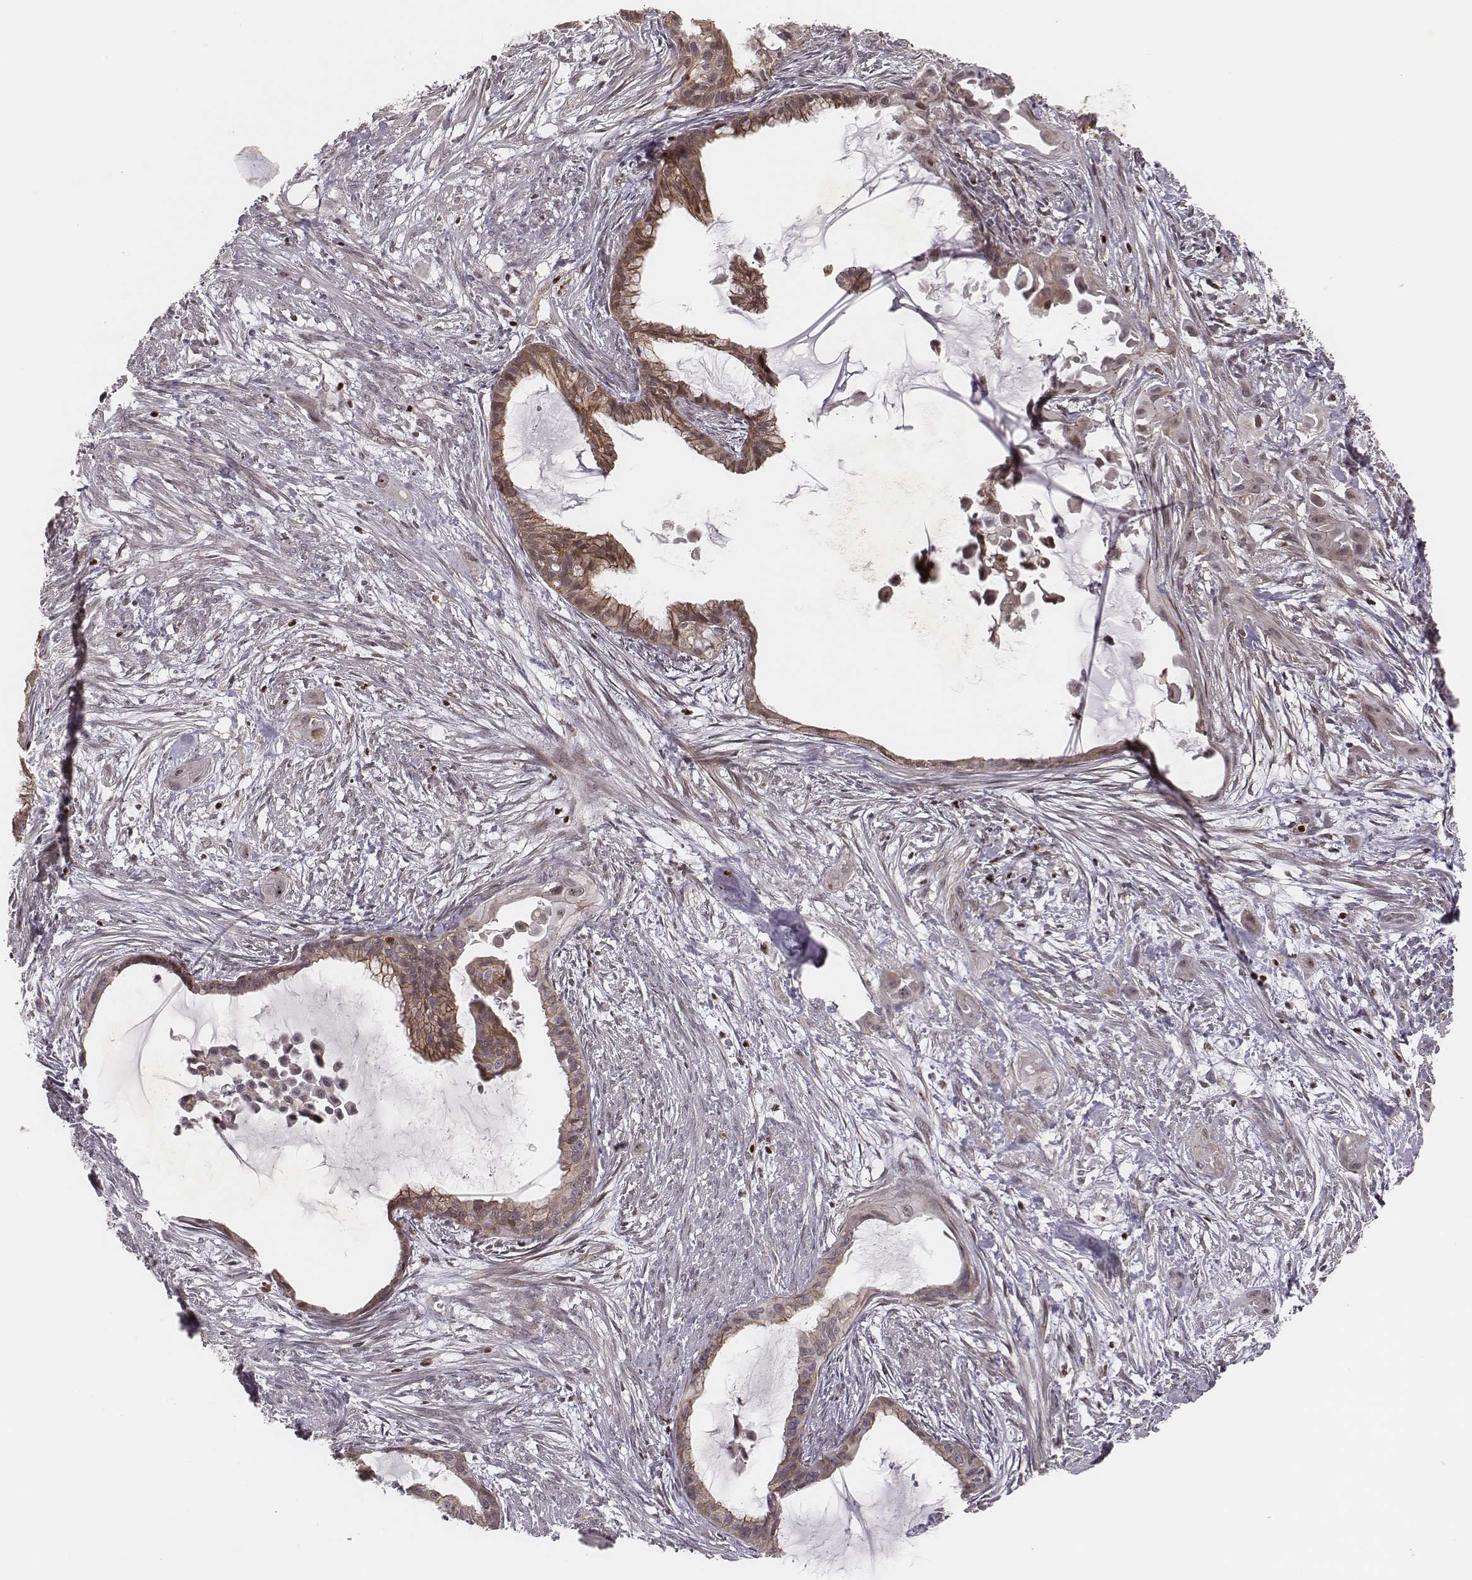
{"staining": {"intensity": "weak", "quantity": "25%-75%", "location": "cytoplasmic/membranous"}, "tissue": "endometrial cancer", "cell_type": "Tumor cells", "image_type": "cancer", "snomed": [{"axis": "morphology", "description": "Adenocarcinoma, NOS"}, {"axis": "topography", "description": "Endometrium"}], "caption": "Tumor cells demonstrate low levels of weak cytoplasmic/membranous staining in about 25%-75% of cells in endometrial cancer.", "gene": "WDR59", "patient": {"sex": "female", "age": 86}}